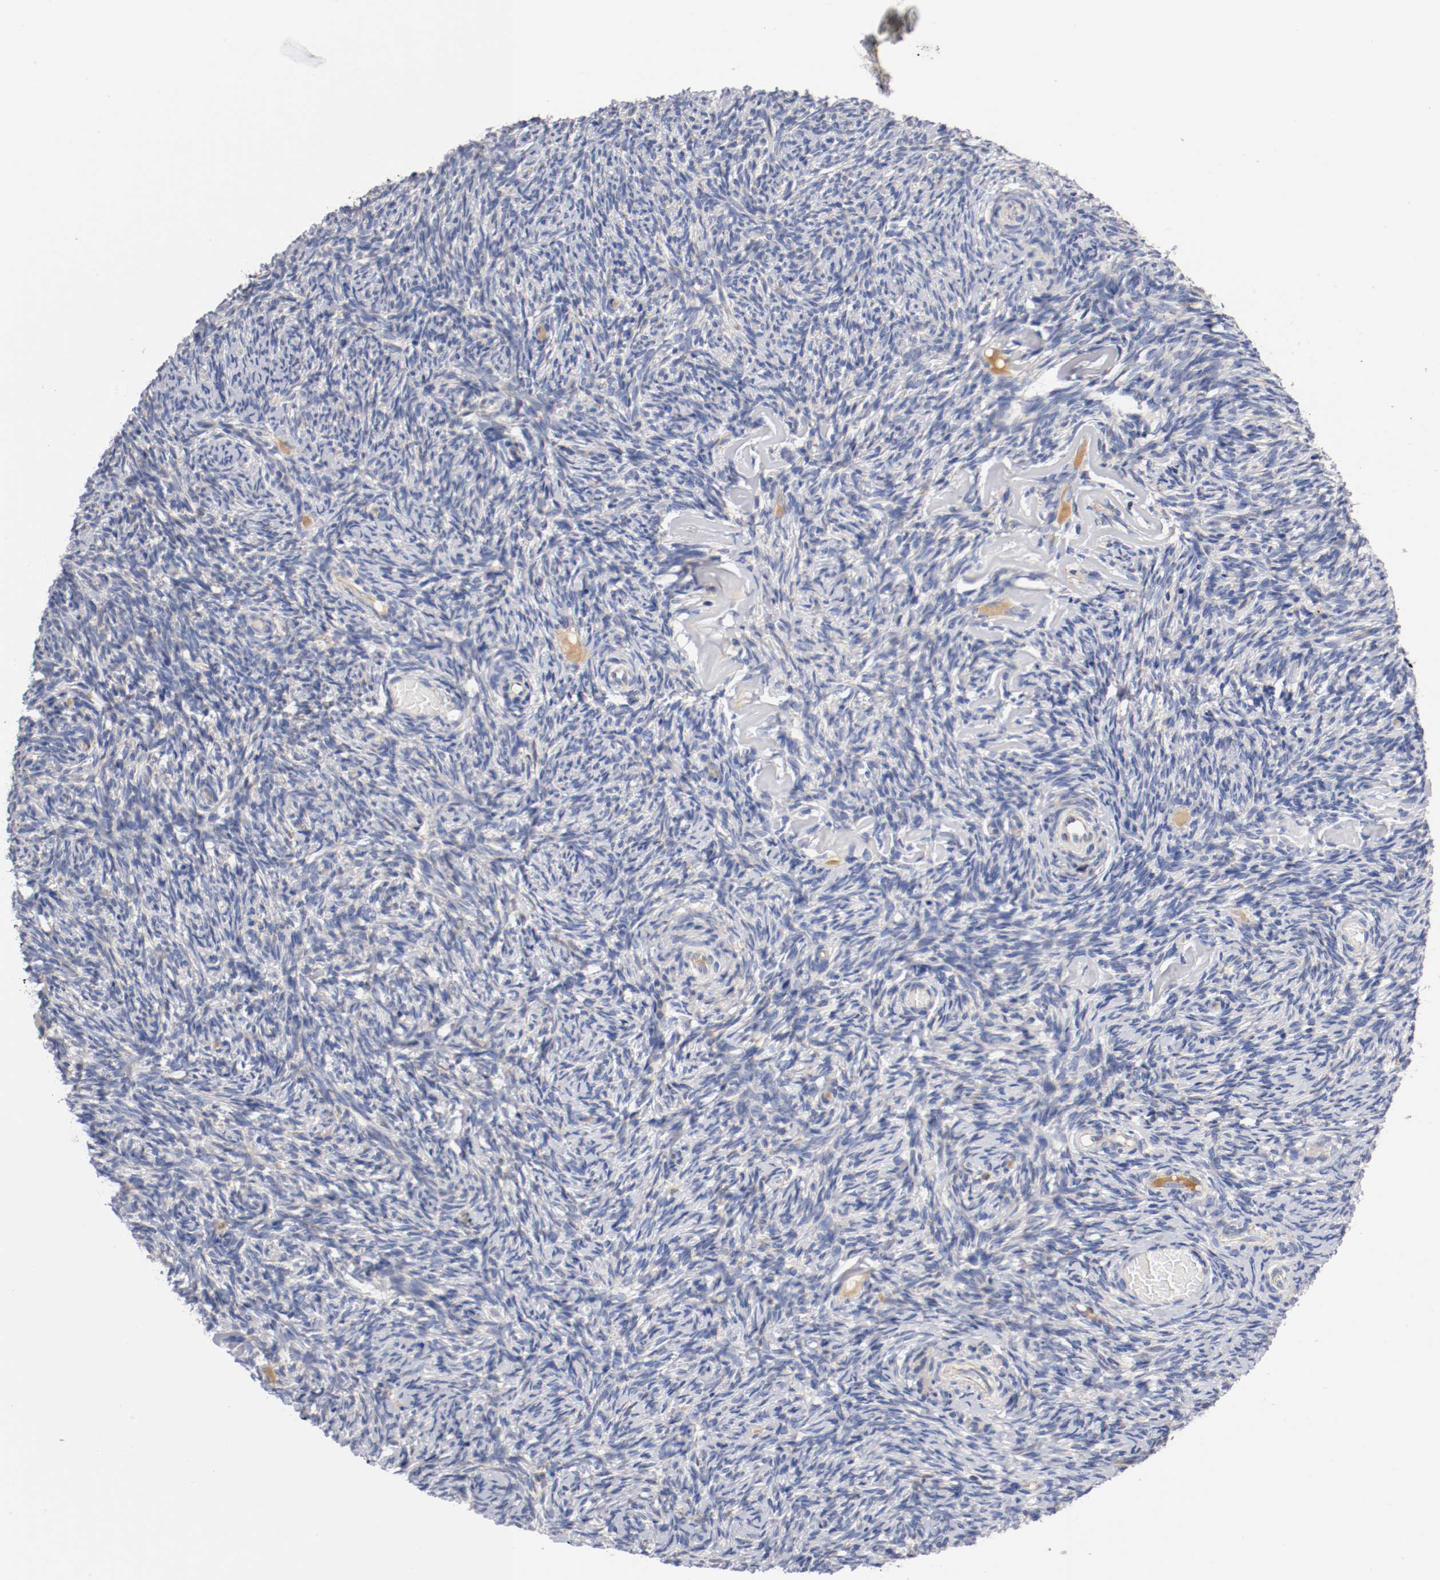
{"staining": {"intensity": "moderate", "quantity": "25%-75%", "location": "cytoplasmic/membranous"}, "tissue": "ovary", "cell_type": "Follicle cells", "image_type": "normal", "snomed": [{"axis": "morphology", "description": "Normal tissue, NOS"}, {"axis": "topography", "description": "Ovary"}], "caption": "This micrograph exhibits IHC staining of unremarkable human ovary, with medium moderate cytoplasmic/membranous staining in about 25%-75% of follicle cells.", "gene": "PCSK6", "patient": {"sex": "female", "age": 60}}